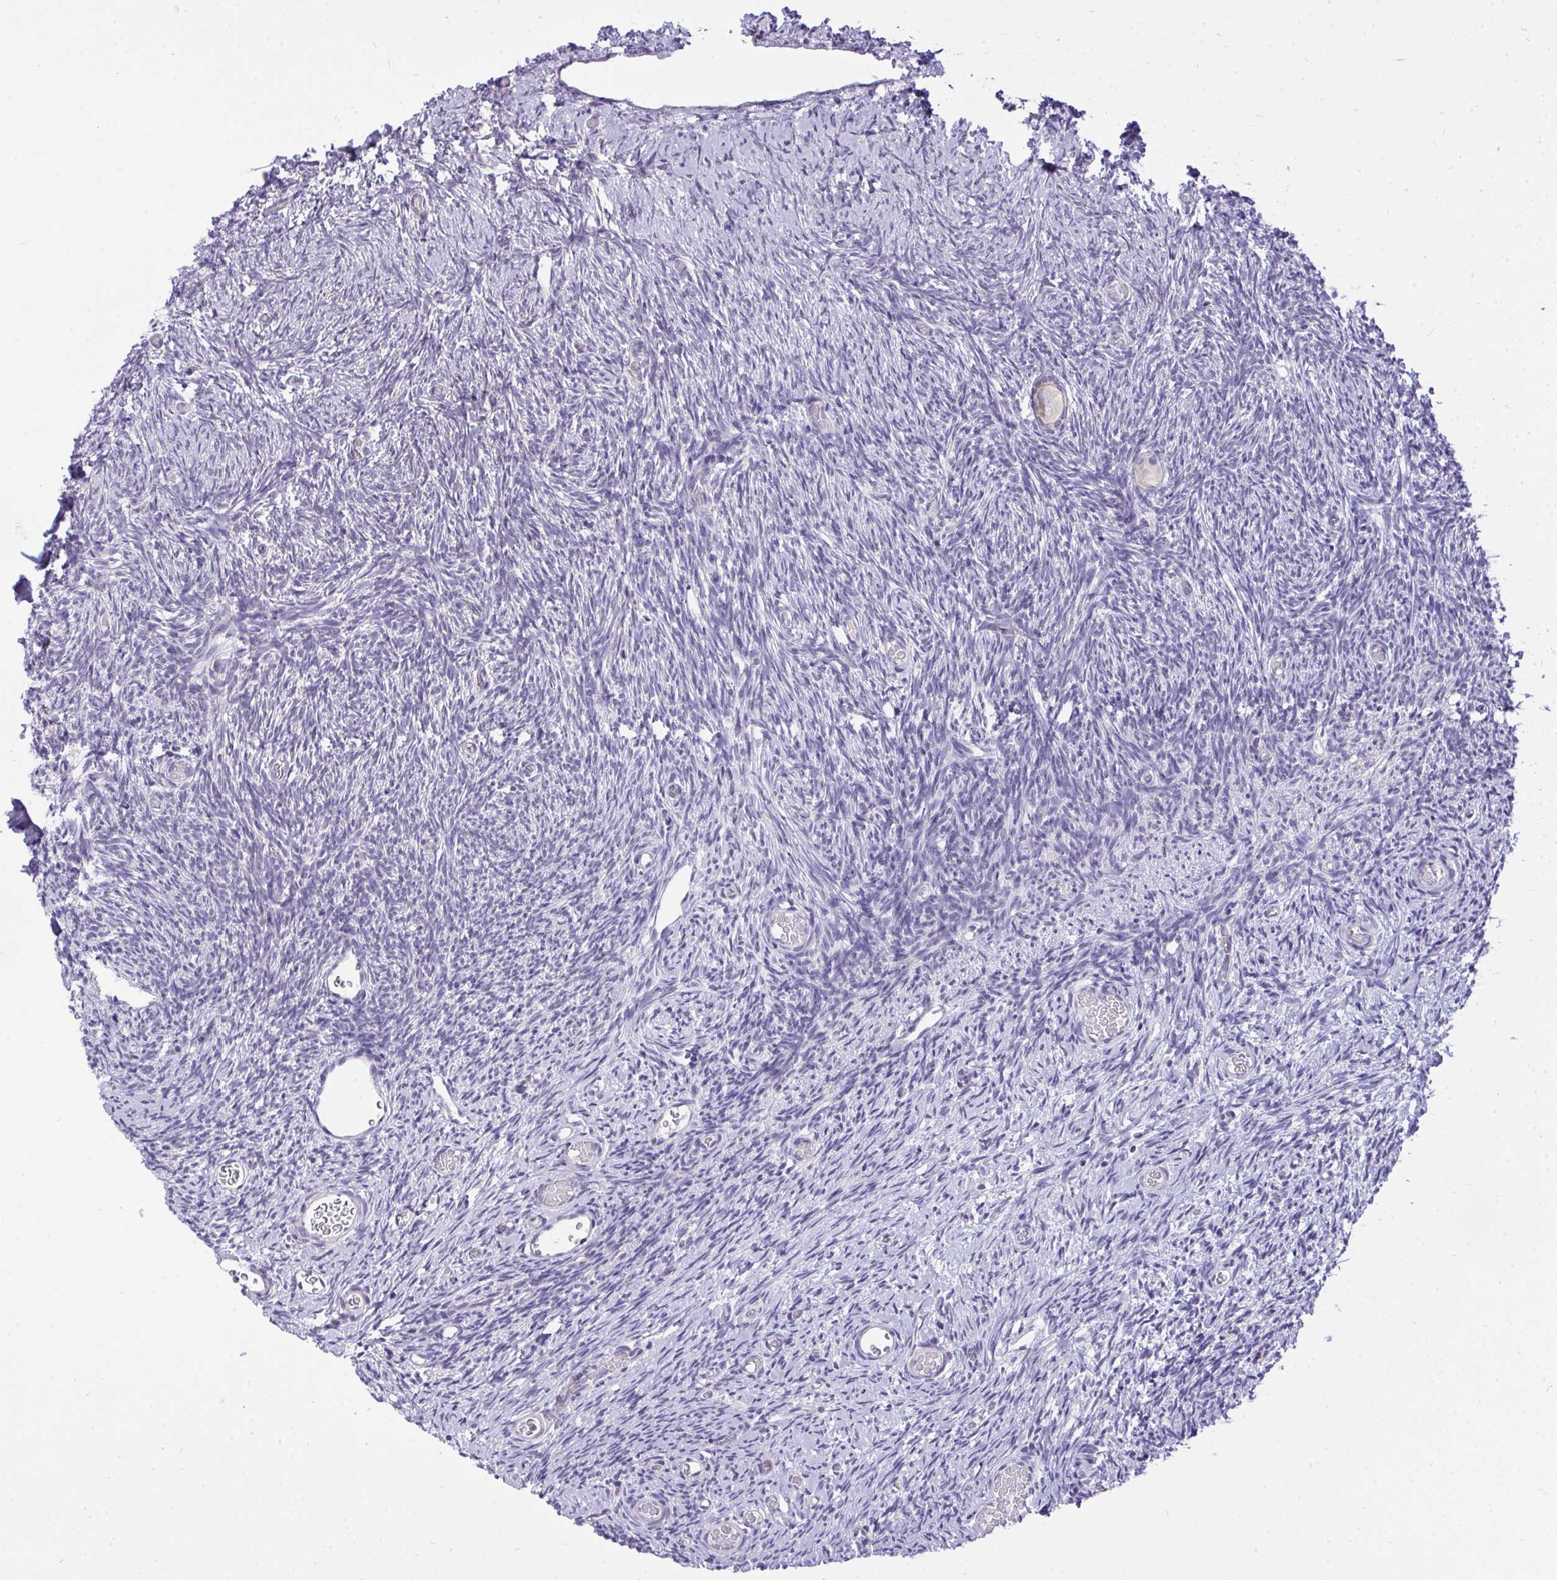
{"staining": {"intensity": "negative", "quantity": "none", "location": "none"}, "tissue": "ovary", "cell_type": "Follicle cells", "image_type": "normal", "snomed": [{"axis": "morphology", "description": "Normal tissue, NOS"}, {"axis": "topography", "description": "Ovary"}], "caption": "IHC image of normal human ovary stained for a protein (brown), which exhibits no staining in follicle cells. Brightfield microscopy of immunohistochemistry stained with DAB (3,3'-diaminobenzidine) (brown) and hematoxylin (blue), captured at high magnification.", "gene": "VGLL3", "patient": {"sex": "female", "age": 39}}